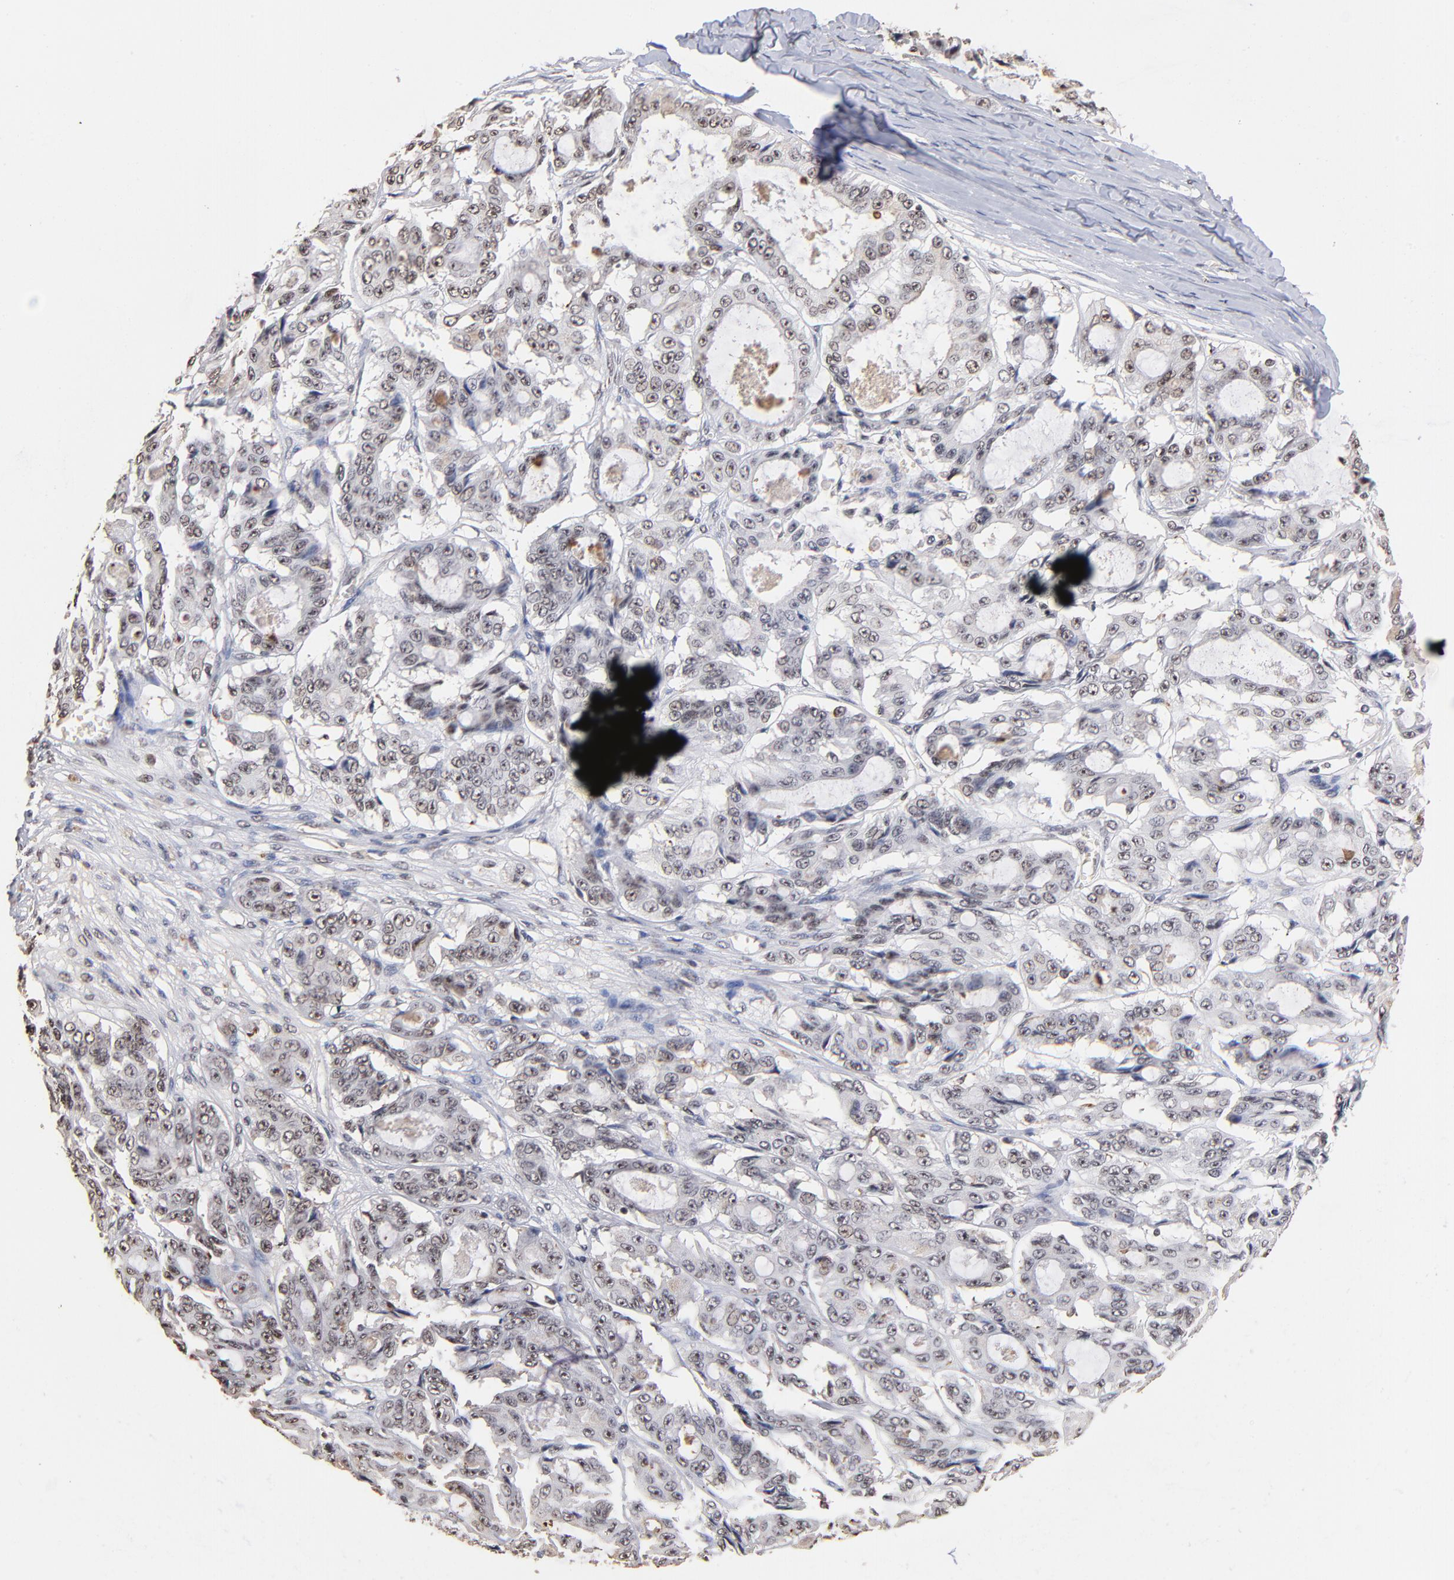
{"staining": {"intensity": "moderate", "quantity": "25%-75%", "location": "nuclear"}, "tissue": "ovarian cancer", "cell_type": "Tumor cells", "image_type": "cancer", "snomed": [{"axis": "morphology", "description": "Carcinoma, endometroid"}, {"axis": "topography", "description": "Ovary"}], "caption": "Immunohistochemistry (IHC) (DAB (3,3'-diaminobenzidine)) staining of human endometroid carcinoma (ovarian) shows moderate nuclear protein expression in approximately 25%-75% of tumor cells. The staining is performed using DAB (3,3'-diaminobenzidine) brown chromogen to label protein expression. The nuclei are counter-stained blue using hematoxylin.", "gene": "ZNF146", "patient": {"sex": "female", "age": 61}}